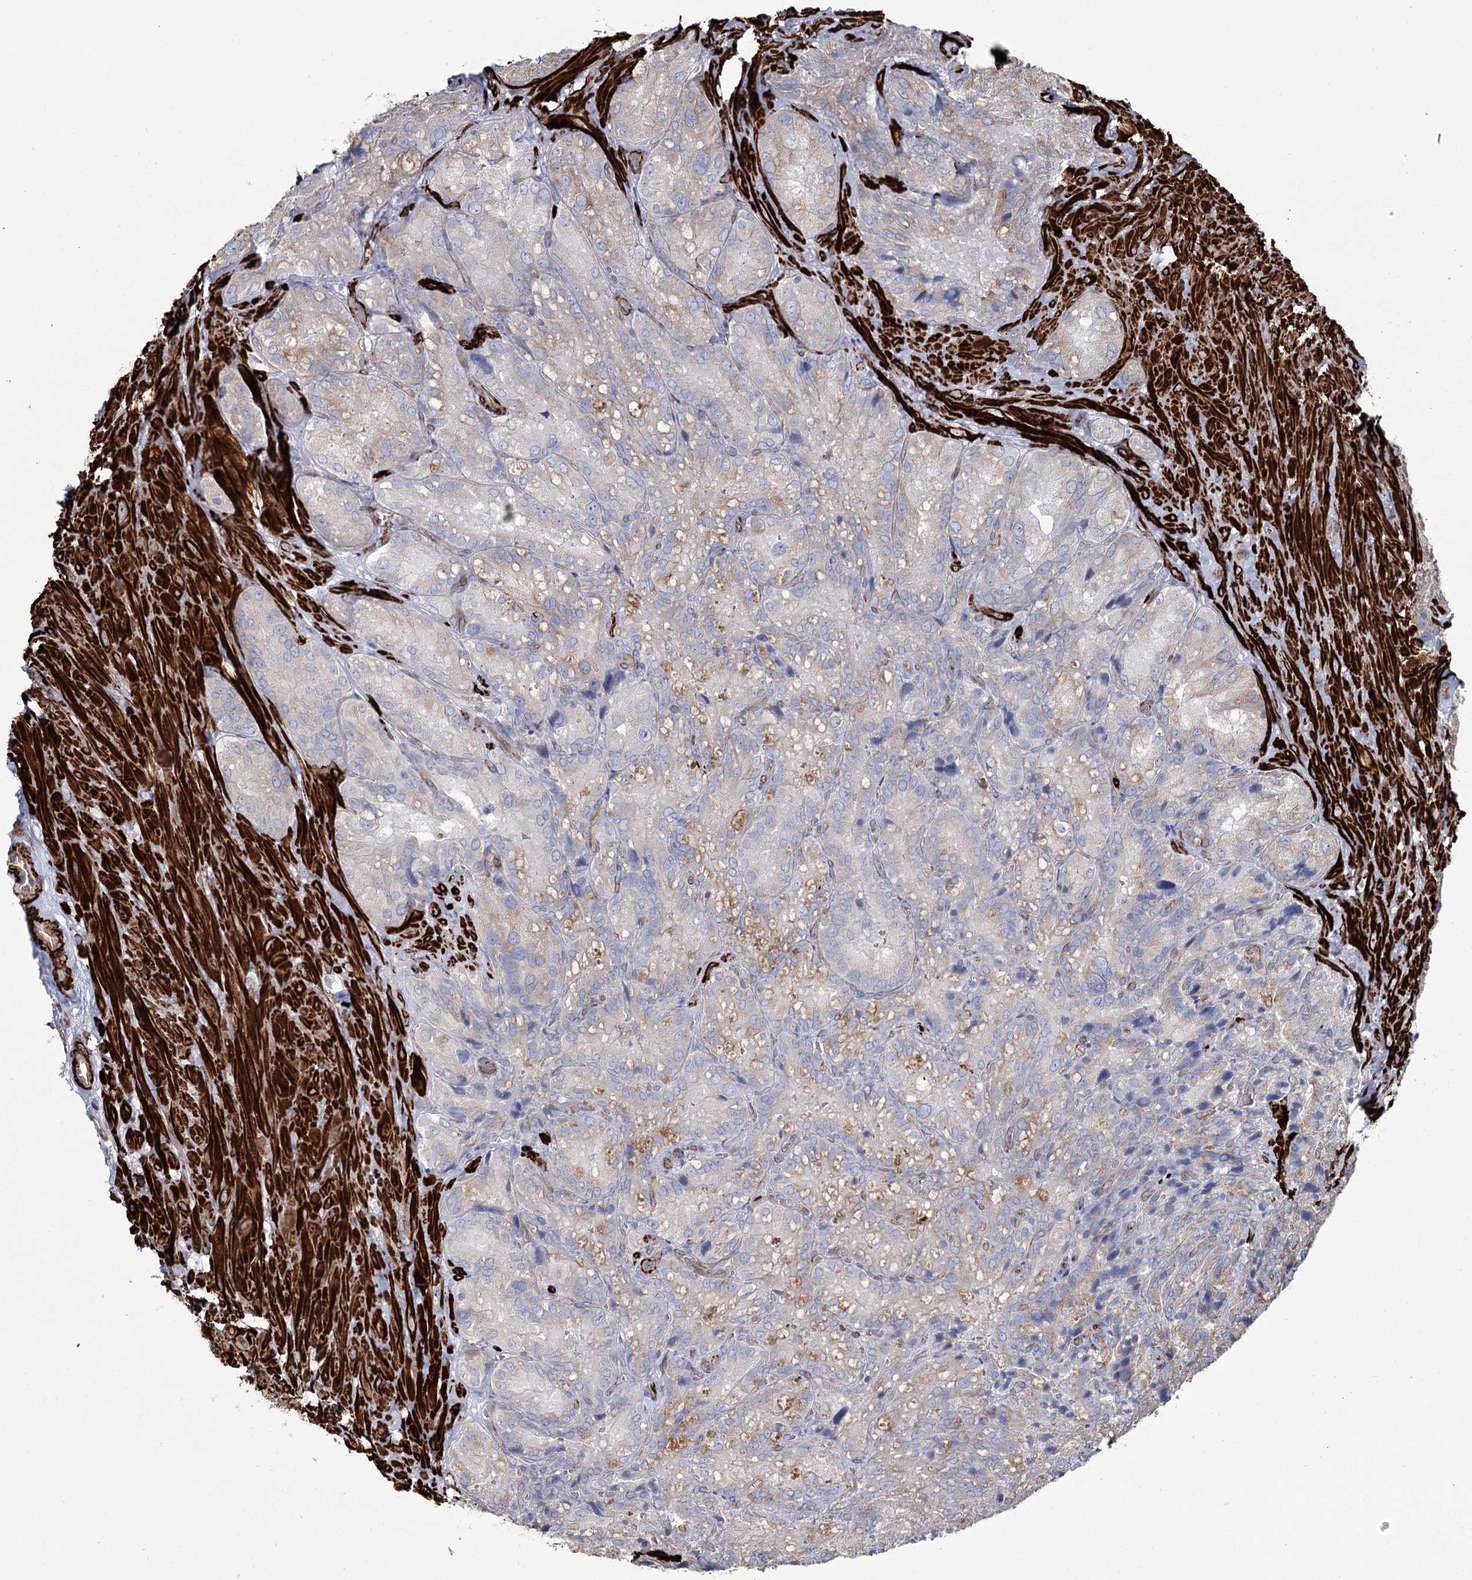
{"staining": {"intensity": "weak", "quantity": "<25%", "location": "cytoplasmic/membranous"}, "tissue": "seminal vesicle", "cell_type": "Glandular cells", "image_type": "normal", "snomed": [{"axis": "morphology", "description": "Normal tissue, NOS"}, {"axis": "topography", "description": "Seminal veicle"}], "caption": "High magnification brightfield microscopy of normal seminal vesicle stained with DAB (3,3'-diaminobenzidine) (brown) and counterstained with hematoxylin (blue): glandular cells show no significant positivity.", "gene": "SUMF1", "patient": {"sex": "male", "age": 62}}